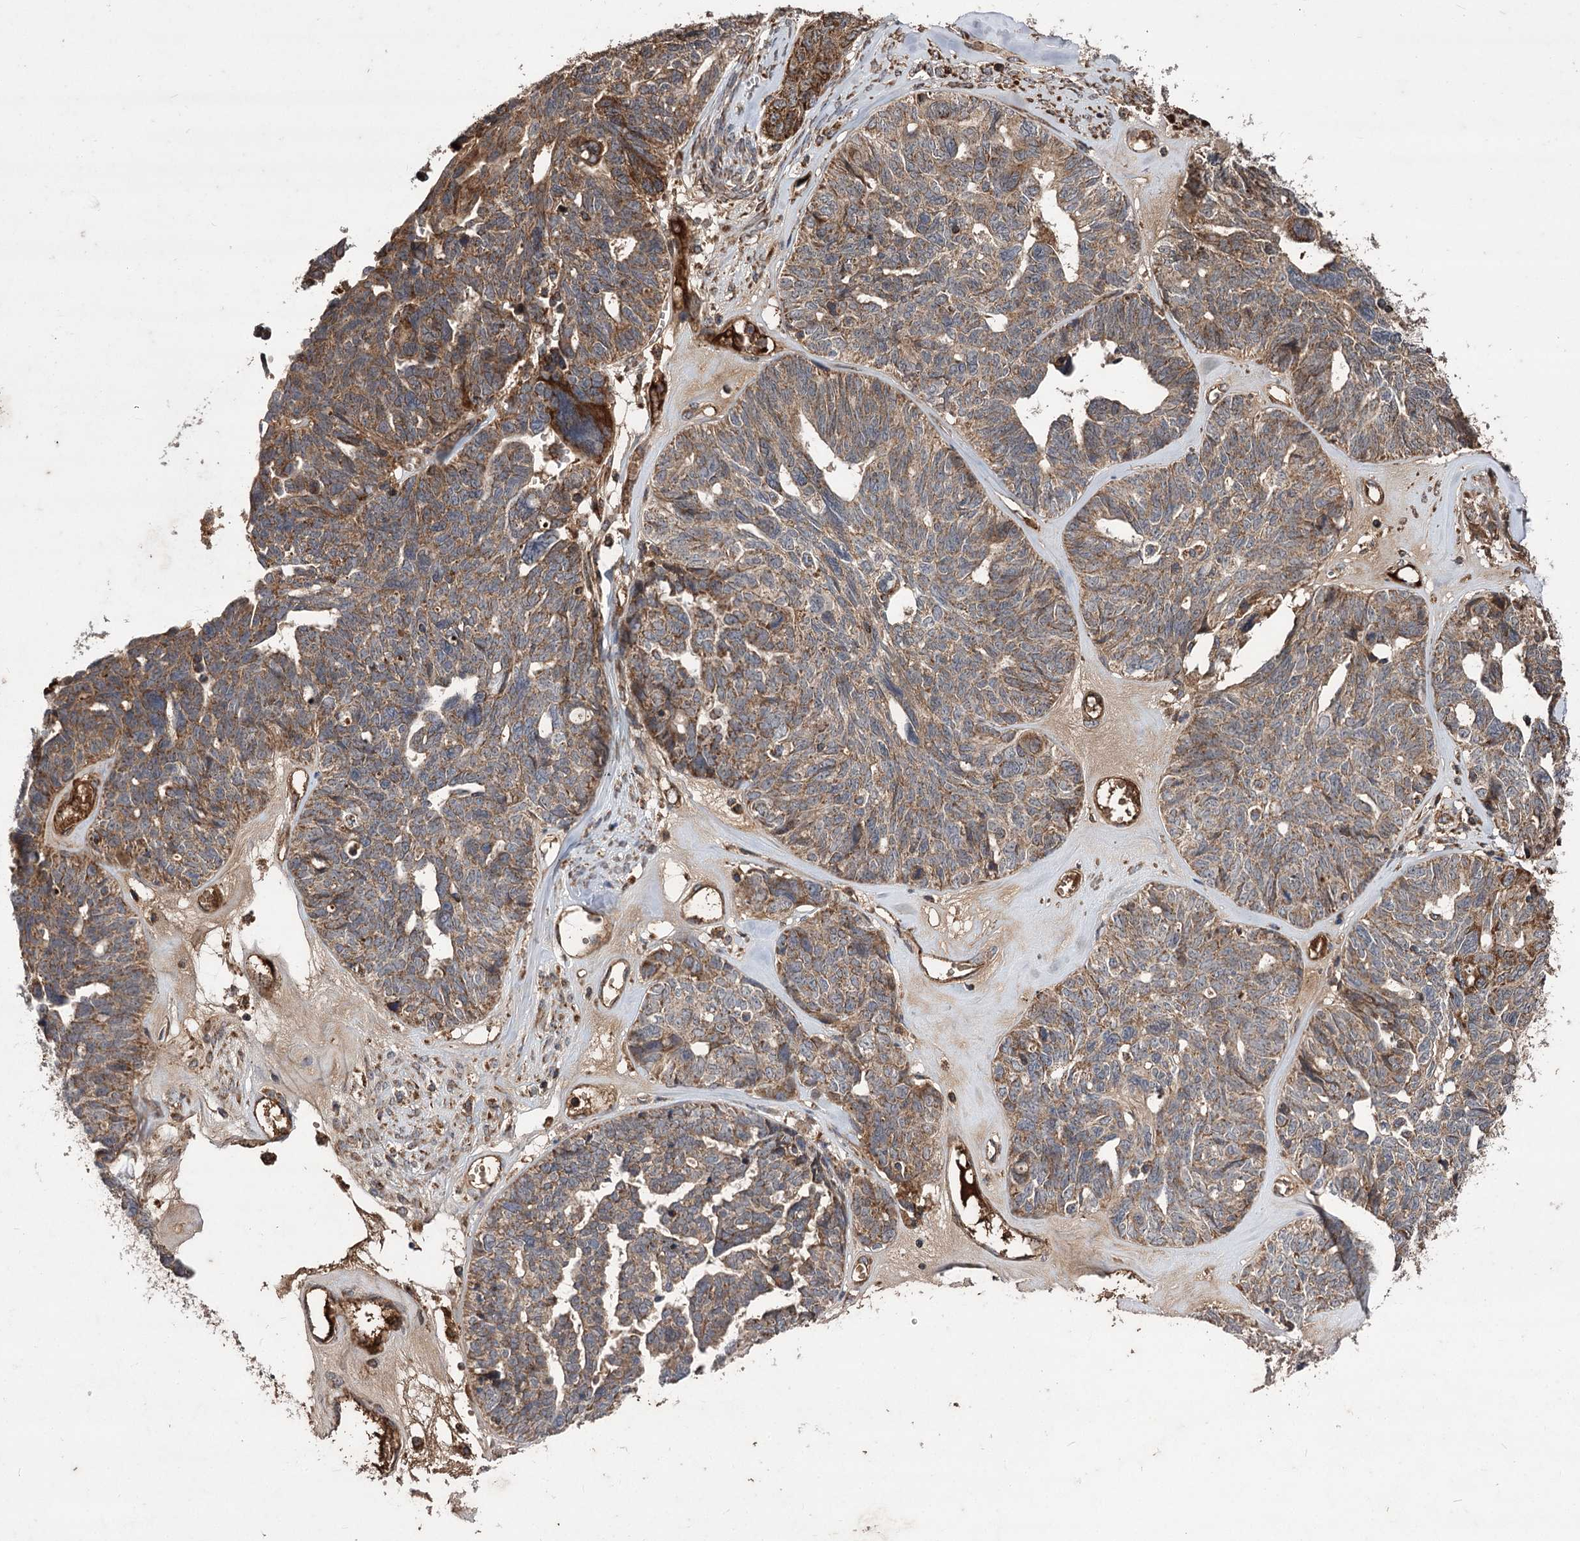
{"staining": {"intensity": "strong", "quantity": ">75%", "location": "cytoplasmic/membranous"}, "tissue": "ovarian cancer", "cell_type": "Tumor cells", "image_type": "cancer", "snomed": [{"axis": "morphology", "description": "Cystadenocarcinoma, serous, NOS"}, {"axis": "topography", "description": "Ovary"}], "caption": "Protein staining shows strong cytoplasmic/membranous expression in about >75% of tumor cells in ovarian cancer.", "gene": "RASSF3", "patient": {"sex": "female", "age": 79}}